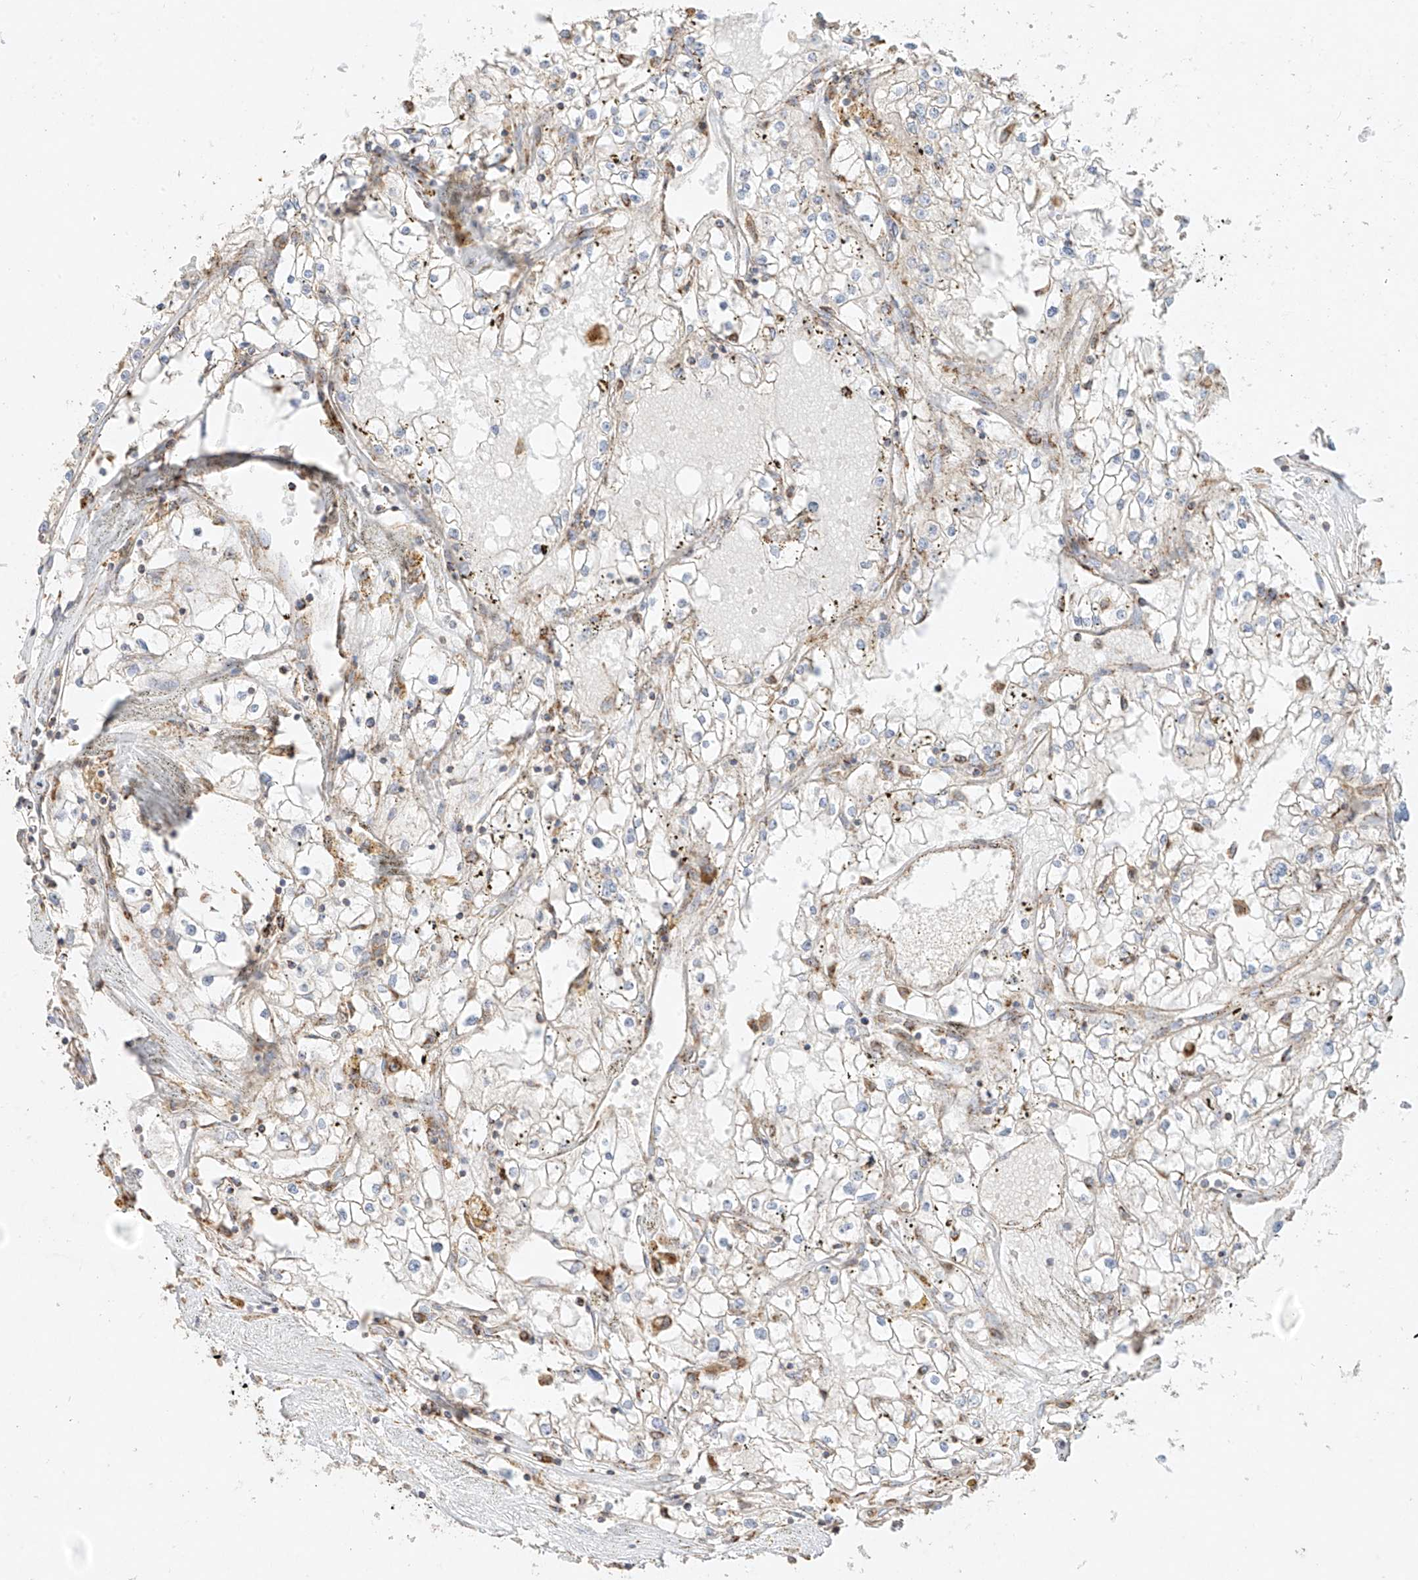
{"staining": {"intensity": "negative", "quantity": "none", "location": "none"}, "tissue": "renal cancer", "cell_type": "Tumor cells", "image_type": "cancer", "snomed": [{"axis": "morphology", "description": "Adenocarcinoma, NOS"}, {"axis": "topography", "description": "Kidney"}], "caption": "Immunohistochemical staining of adenocarcinoma (renal) displays no significant staining in tumor cells.", "gene": "COLGALT2", "patient": {"sex": "male", "age": 56}}